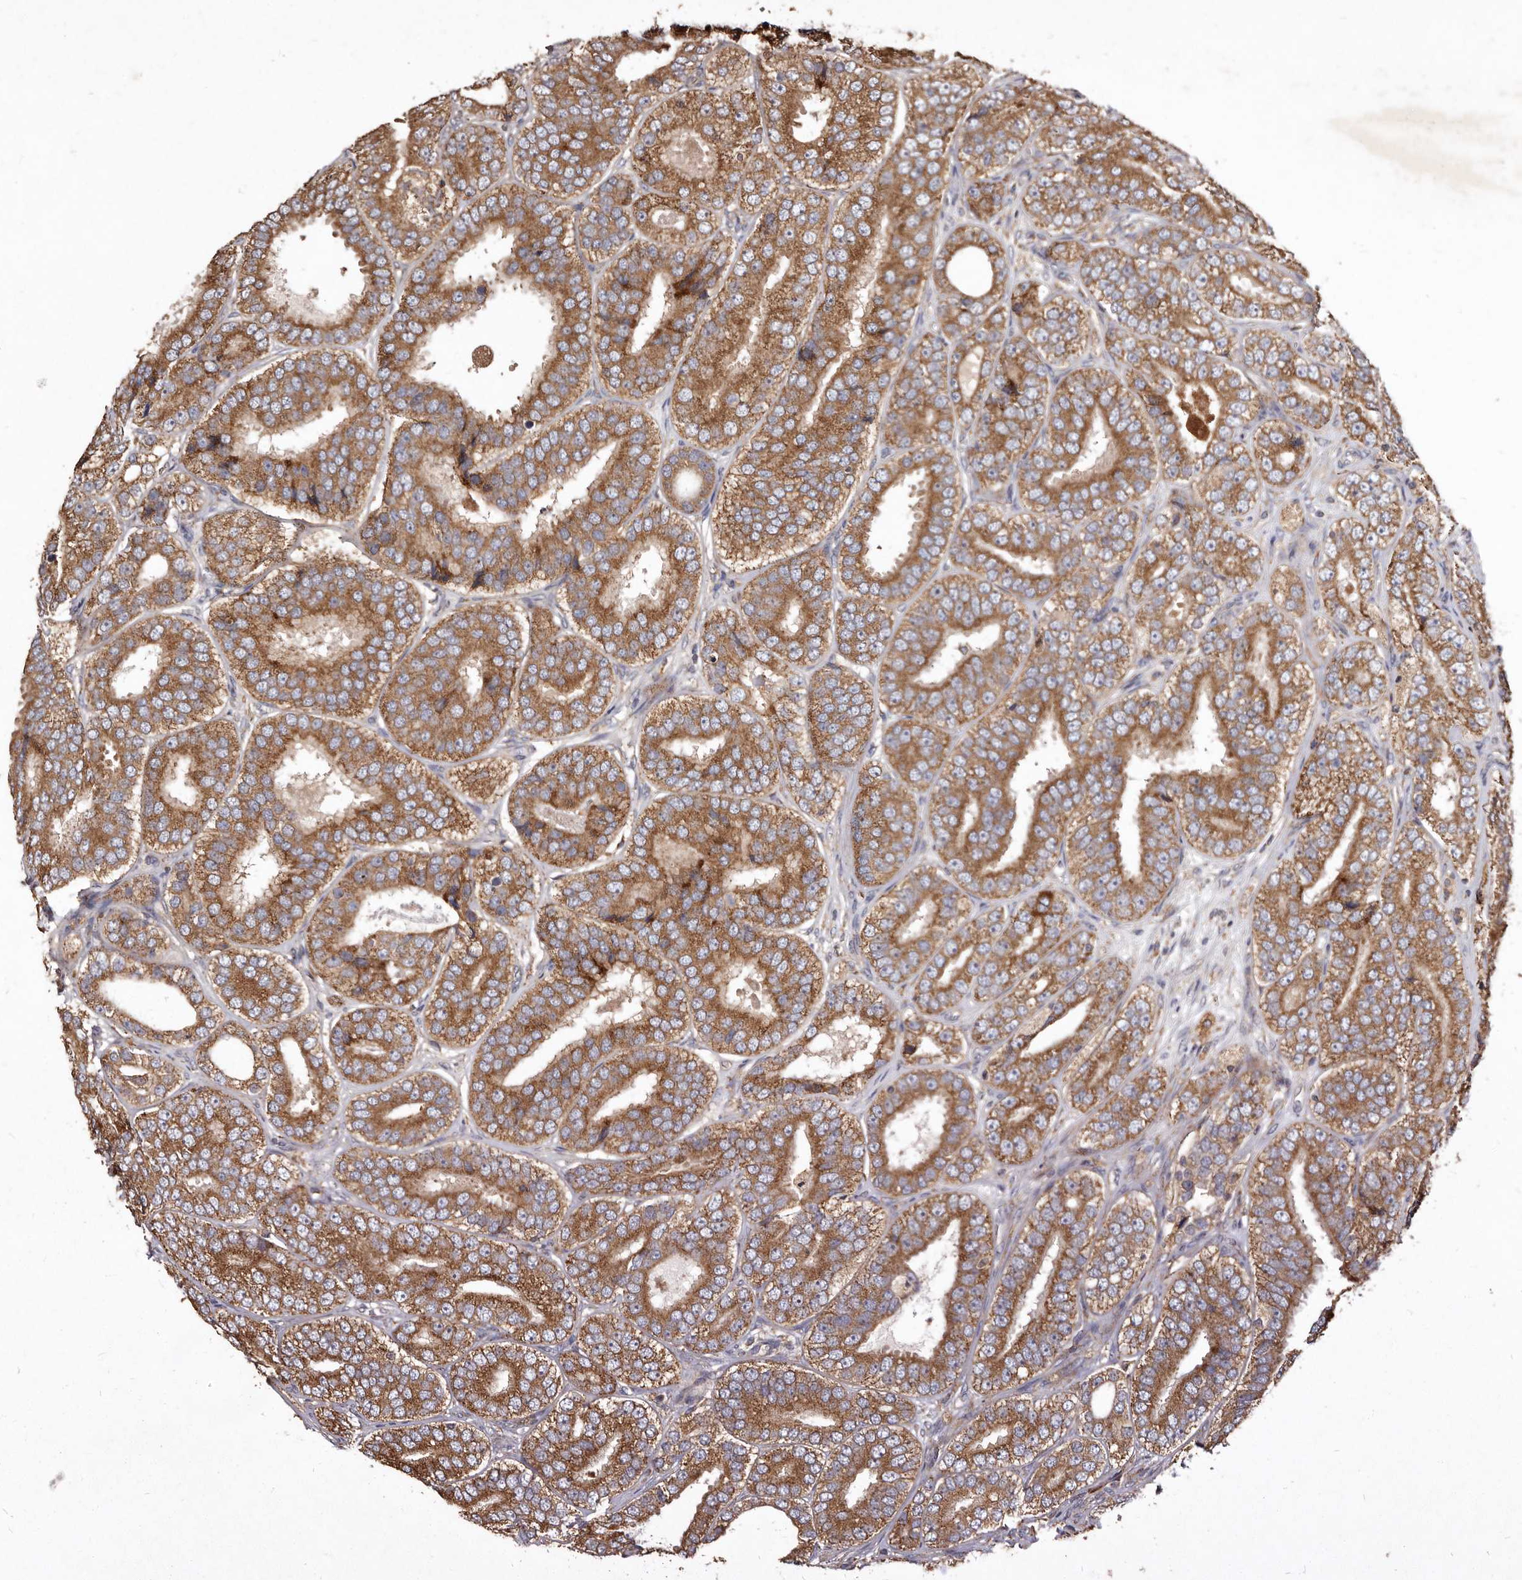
{"staining": {"intensity": "moderate", "quantity": ">75%", "location": "cytoplasmic/membranous"}, "tissue": "prostate cancer", "cell_type": "Tumor cells", "image_type": "cancer", "snomed": [{"axis": "morphology", "description": "Adenocarcinoma, High grade"}, {"axis": "topography", "description": "Prostate"}], "caption": "An image of human high-grade adenocarcinoma (prostate) stained for a protein reveals moderate cytoplasmic/membranous brown staining in tumor cells.", "gene": "STEAP2", "patient": {"sex": "male", "age": 56}}